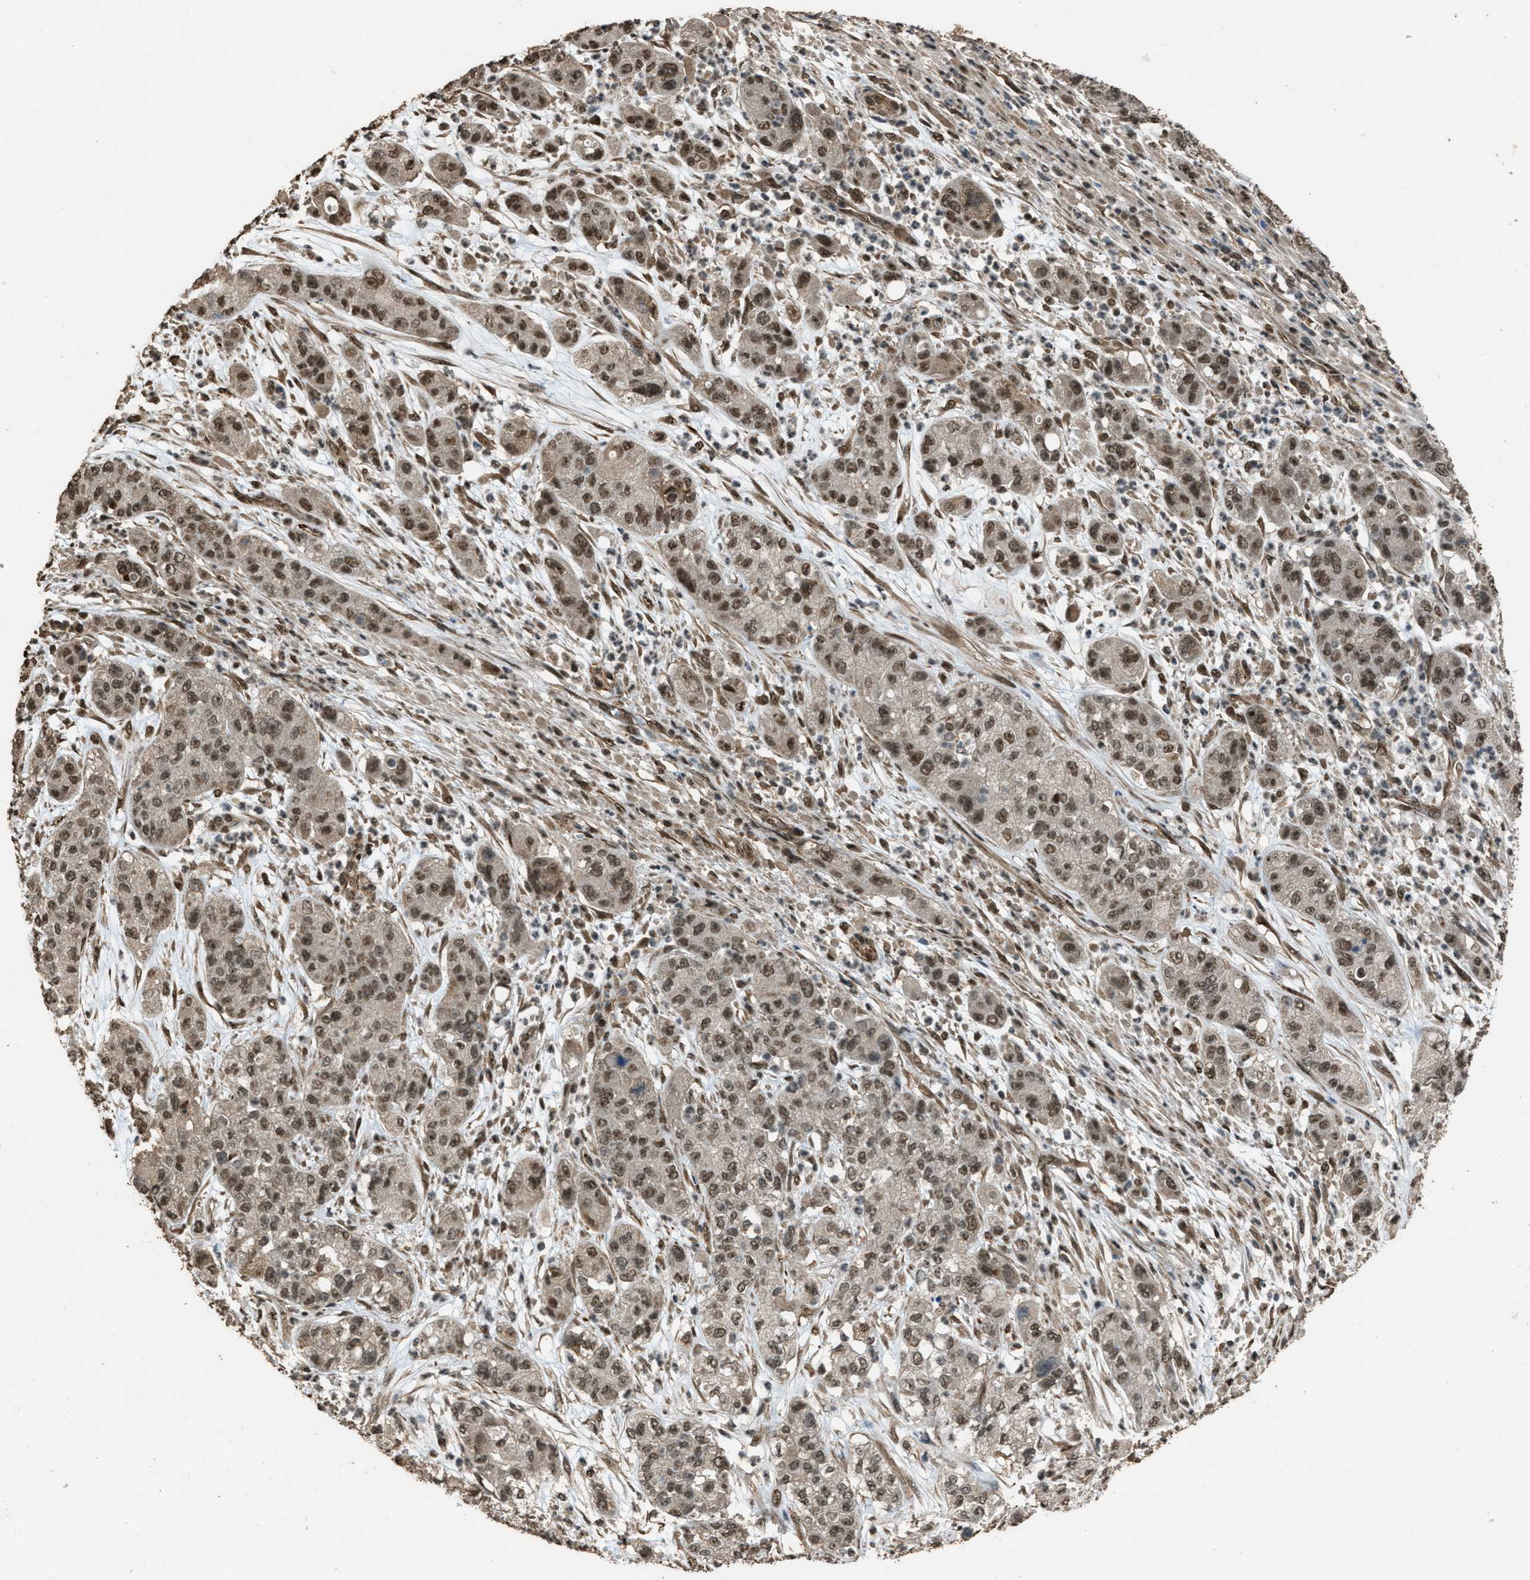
{"staining": {"intensity": "moderate", "quantity": ">75%", "location": "nuclear"}, "tissue": "pancreatic cancer", "cell_type": "Tumor cells", "image_type": "cancer", "snomed": [{"axis": "morphology", "description": "Adenocarcinoma, NOS"}, {"axis": "topography", "description": "Pancreas"}], "caption": "Tumor cells show moderate nuclear positivity in approximately >75% of cells in pancreatic cancer (adenocarcinoma). The staining was performed using DAB (3,3'-diaminobenzidine), with brown indicating positive protein expression. Nuclei are stained blue with hematoxylin.", "gene": "SERTAD2", "patient": {"sex": "female", "age": 78}}